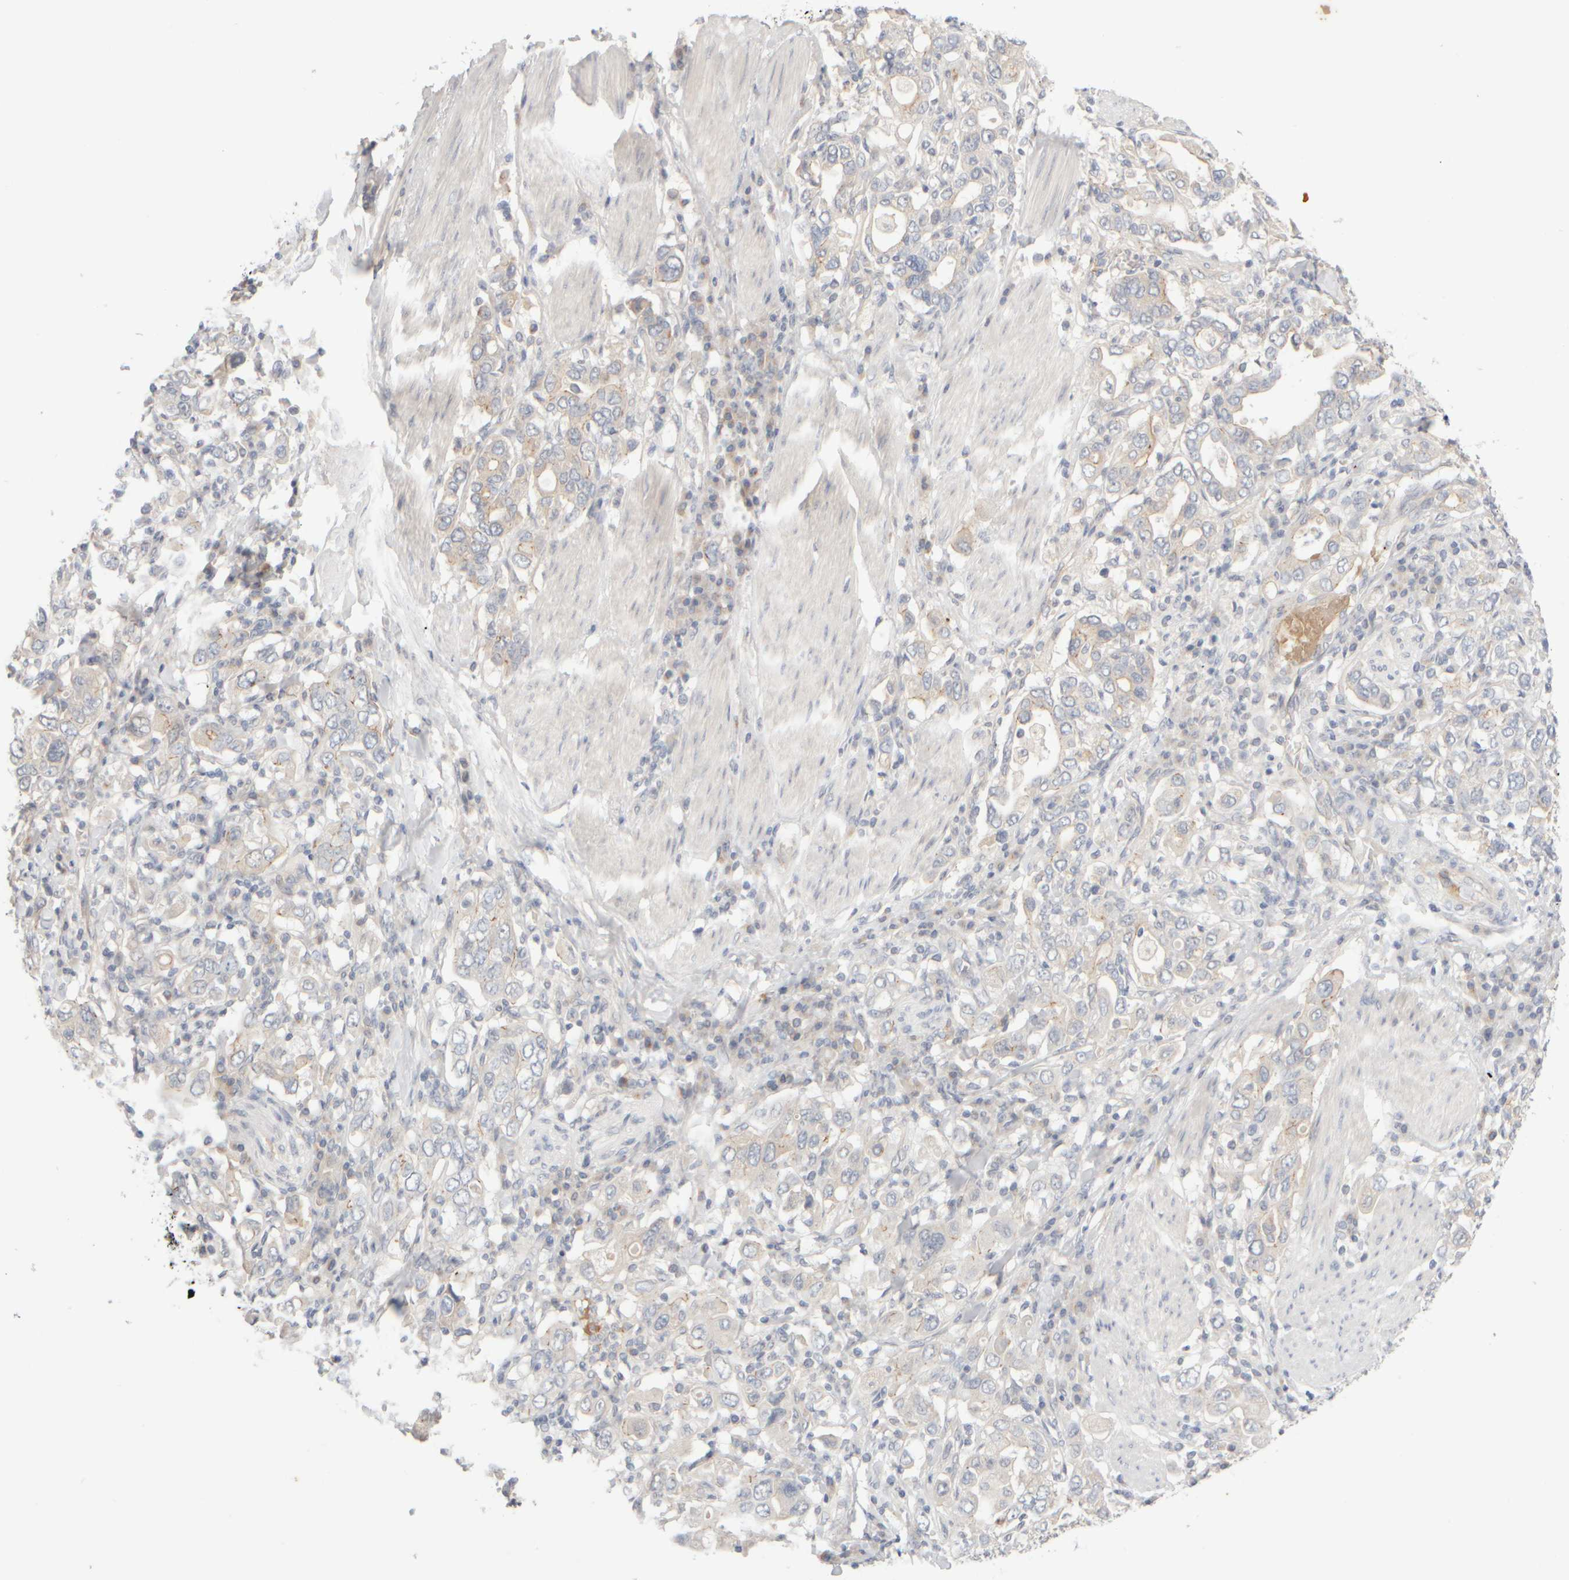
{"staining": {"intensity": "negative", "quantity": "none", "location": "none"}, "tissue": "stomach cancer", "cell_type": "Tumor cells", "image_type": "cancer", "snomed": [{"axis": "morphology", "description": "Adenocarcinoma, NOS"}, {"axis": "topography", "description": "Stomach, upper"}], "caption": "DAB immunohistochemical staining of human adenocarcinoma (stomach) reveals no significant staining in tumor cells.", "gene": "GOPC", "patient": {"sex": "male", "age": 62}}